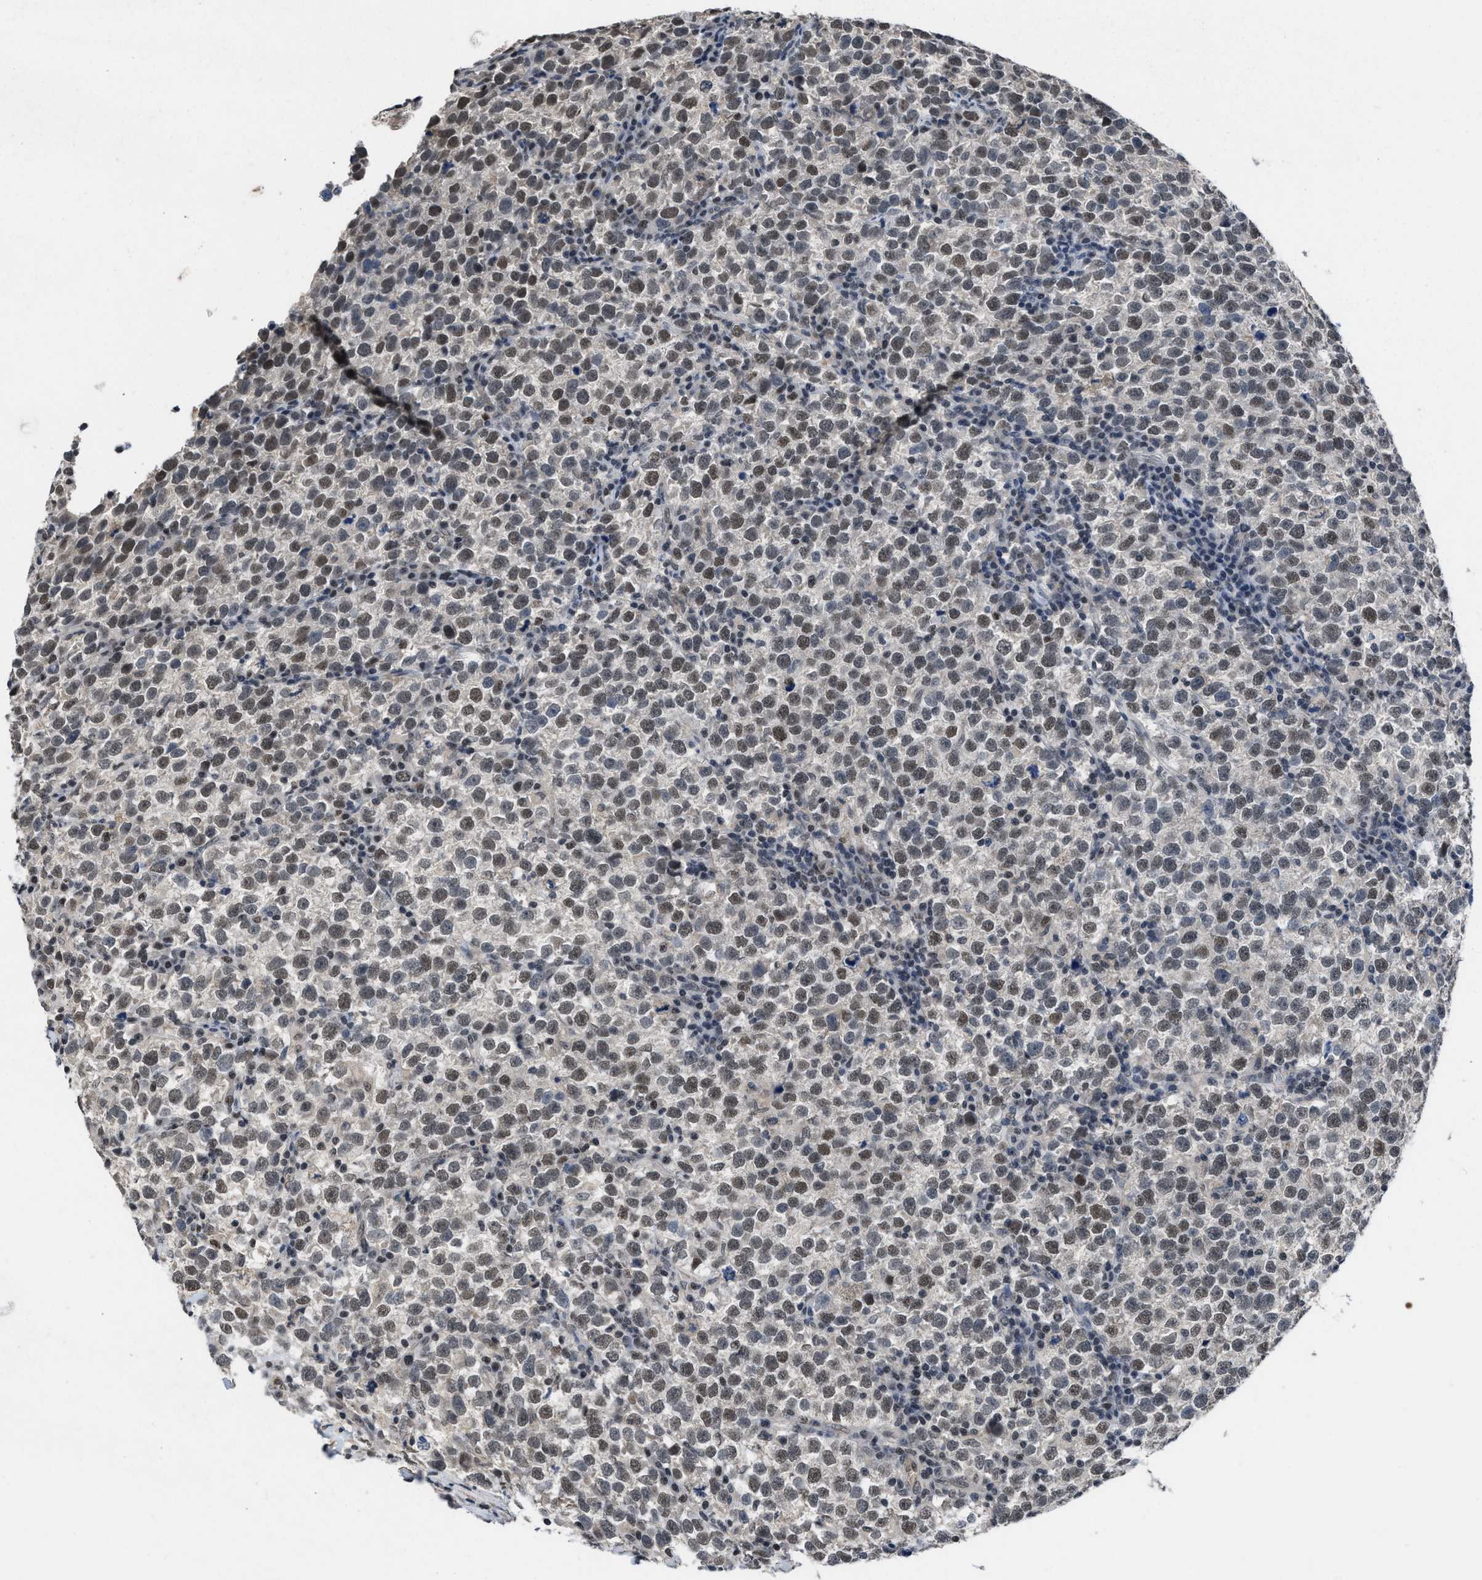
{"staining": {"intensity": "moderate", "quantity": "25%-75%", "location": "nuclear"}, "tissue": "testis cancer", "cell_type": "Tumor cells", "image_type": "cancer", "snomed": [{"axis": "morphology", "description": "Normal tissue, NOS"}, {"axis": "morphology", "description": "Seminoma, NOS"}, {"axis": "topography", "description": "Testis"}], "caption": "Testis cancer stained with a protein marker exhibits moderate staining in tumor cells.", "gene": "TERF2IP", "patient": {"sex": "male", "age": 43}}